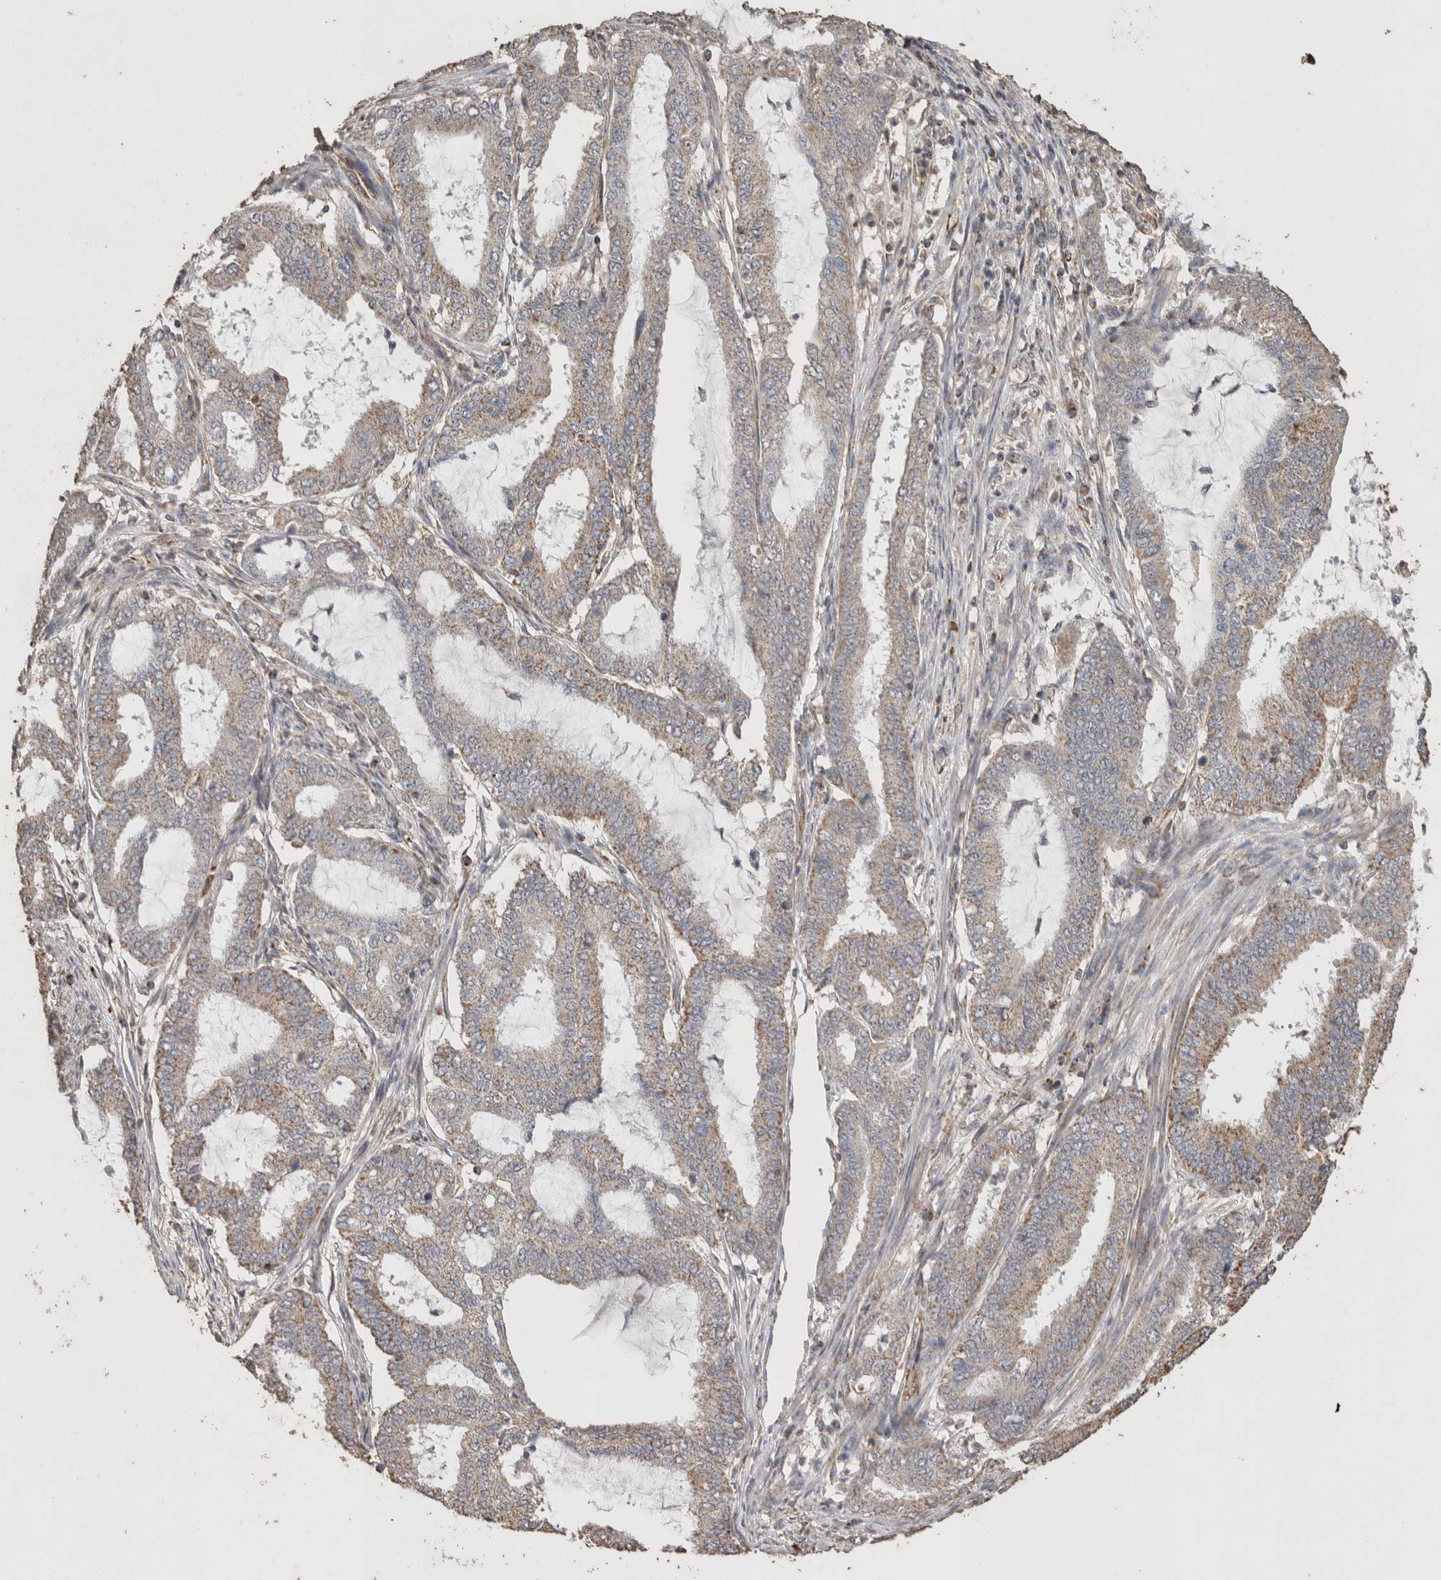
{"staining": {"intensity": "weak", "quantity": ">75%", "location": "cytoplasmic/membranous"}, "tissue": "endometrial cancer", "cell_type": "Tumor cells", "image_type": "cancer", "snomed": [{"axis": "morphology", "description": "Adenocarcinoma, NOS"}, {"axis": "topography", "description": "Endometrium"}], "caption": "Protein analysis of endometrial adenocarcinoma tissue displays weak cytoplasmic/membranous staining in about >75% of tumor cells.", "gene": "ACADM", "patient": {"sex": "female", "age": 51}}